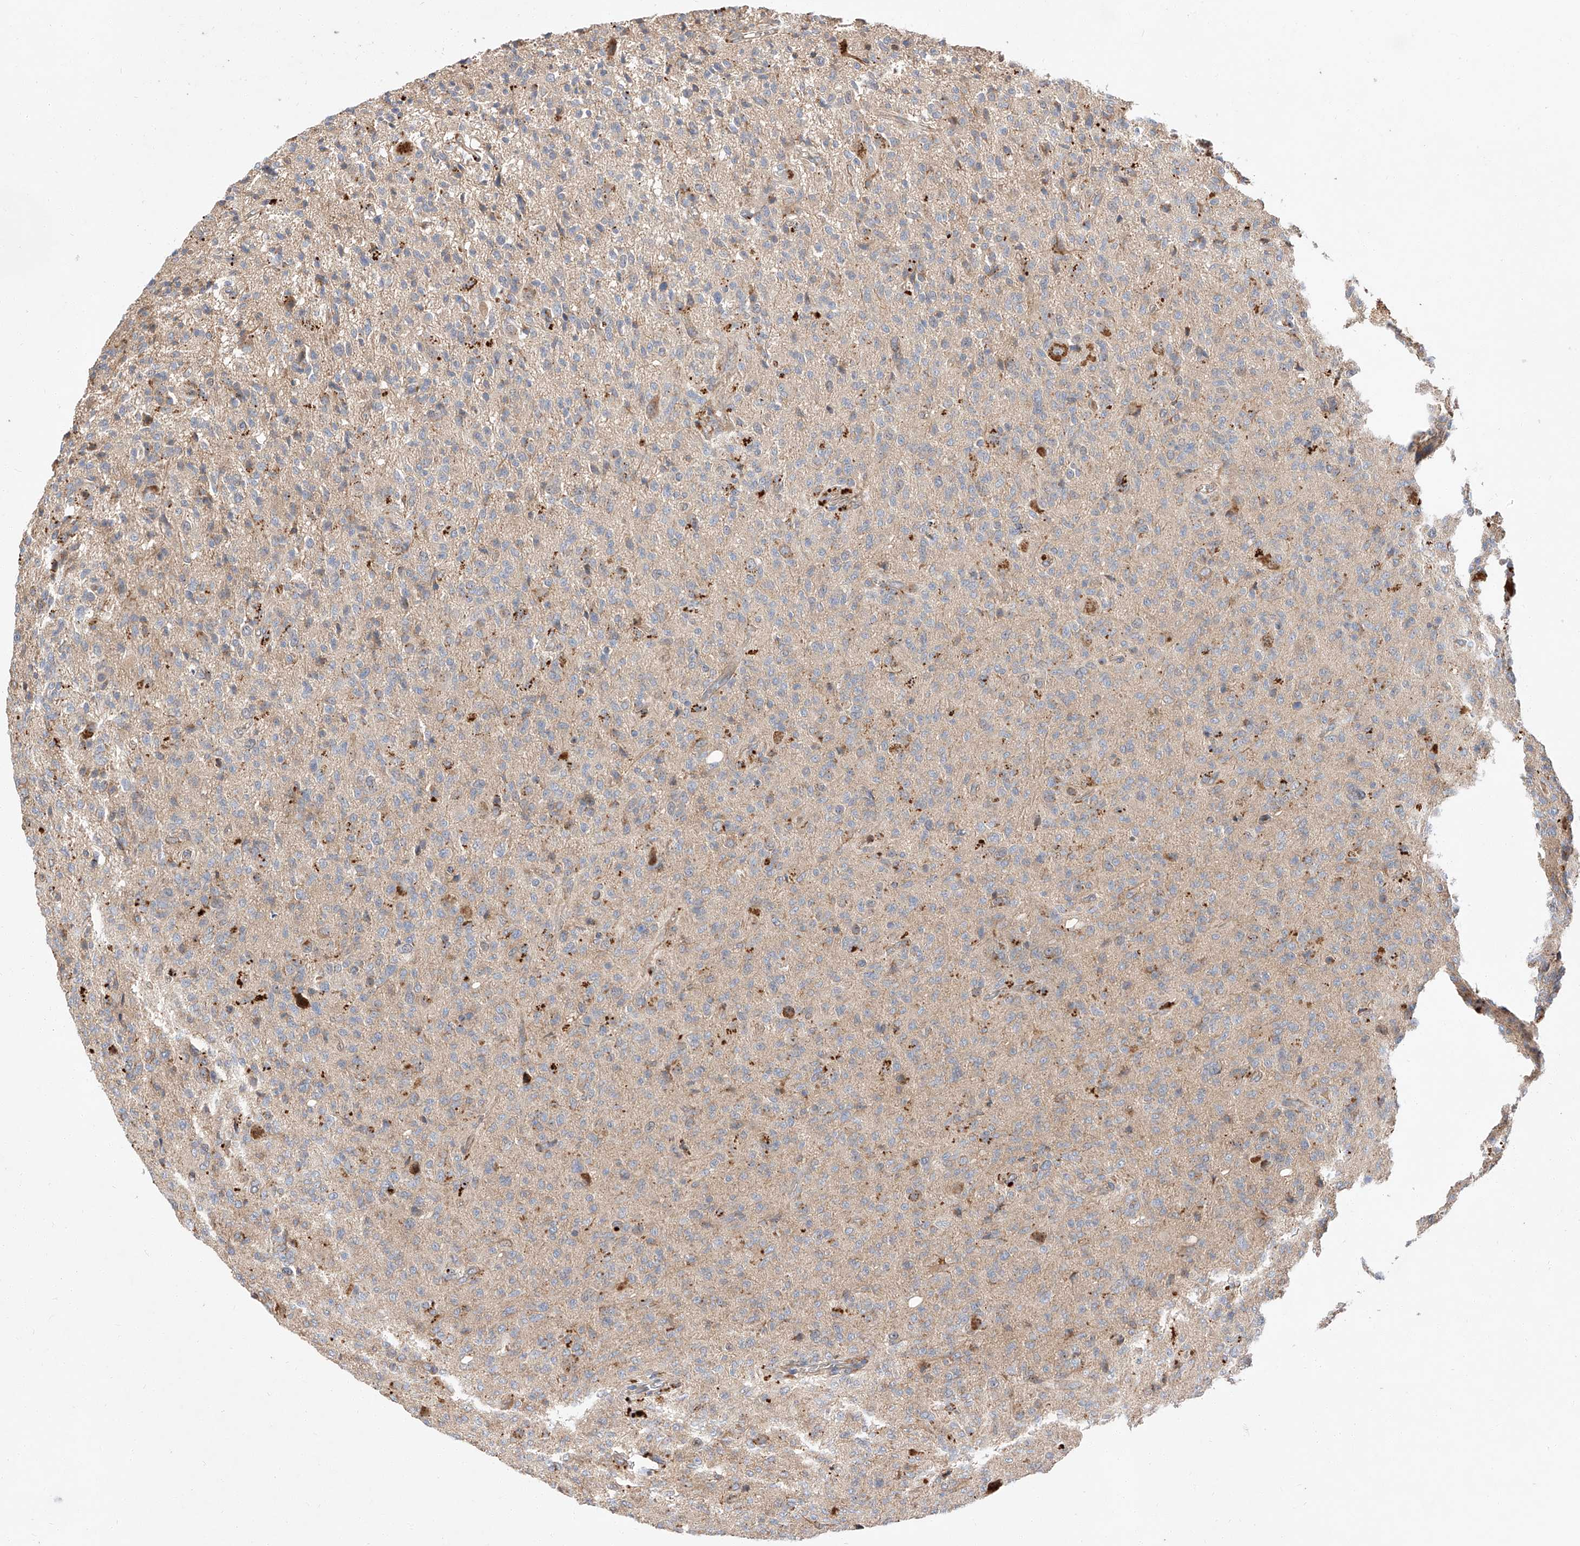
{"staining": {"intensity": "negative", "quantity": "none", "location": "none"}, "tissue": "glioma", "cell_type": "Tumor cells", "image_type": "cancer", "snomed": [{"axis": "morphology", "description": "Glioma, malignant, High grade"}, {"axis": "topography", "description": "Brain"}], "caption": "Histopathology image shows no significant protein expression in tumor cells of glioma.", "gene": "DIRAS3", "patient": {"sex": "female", "age": 57}}